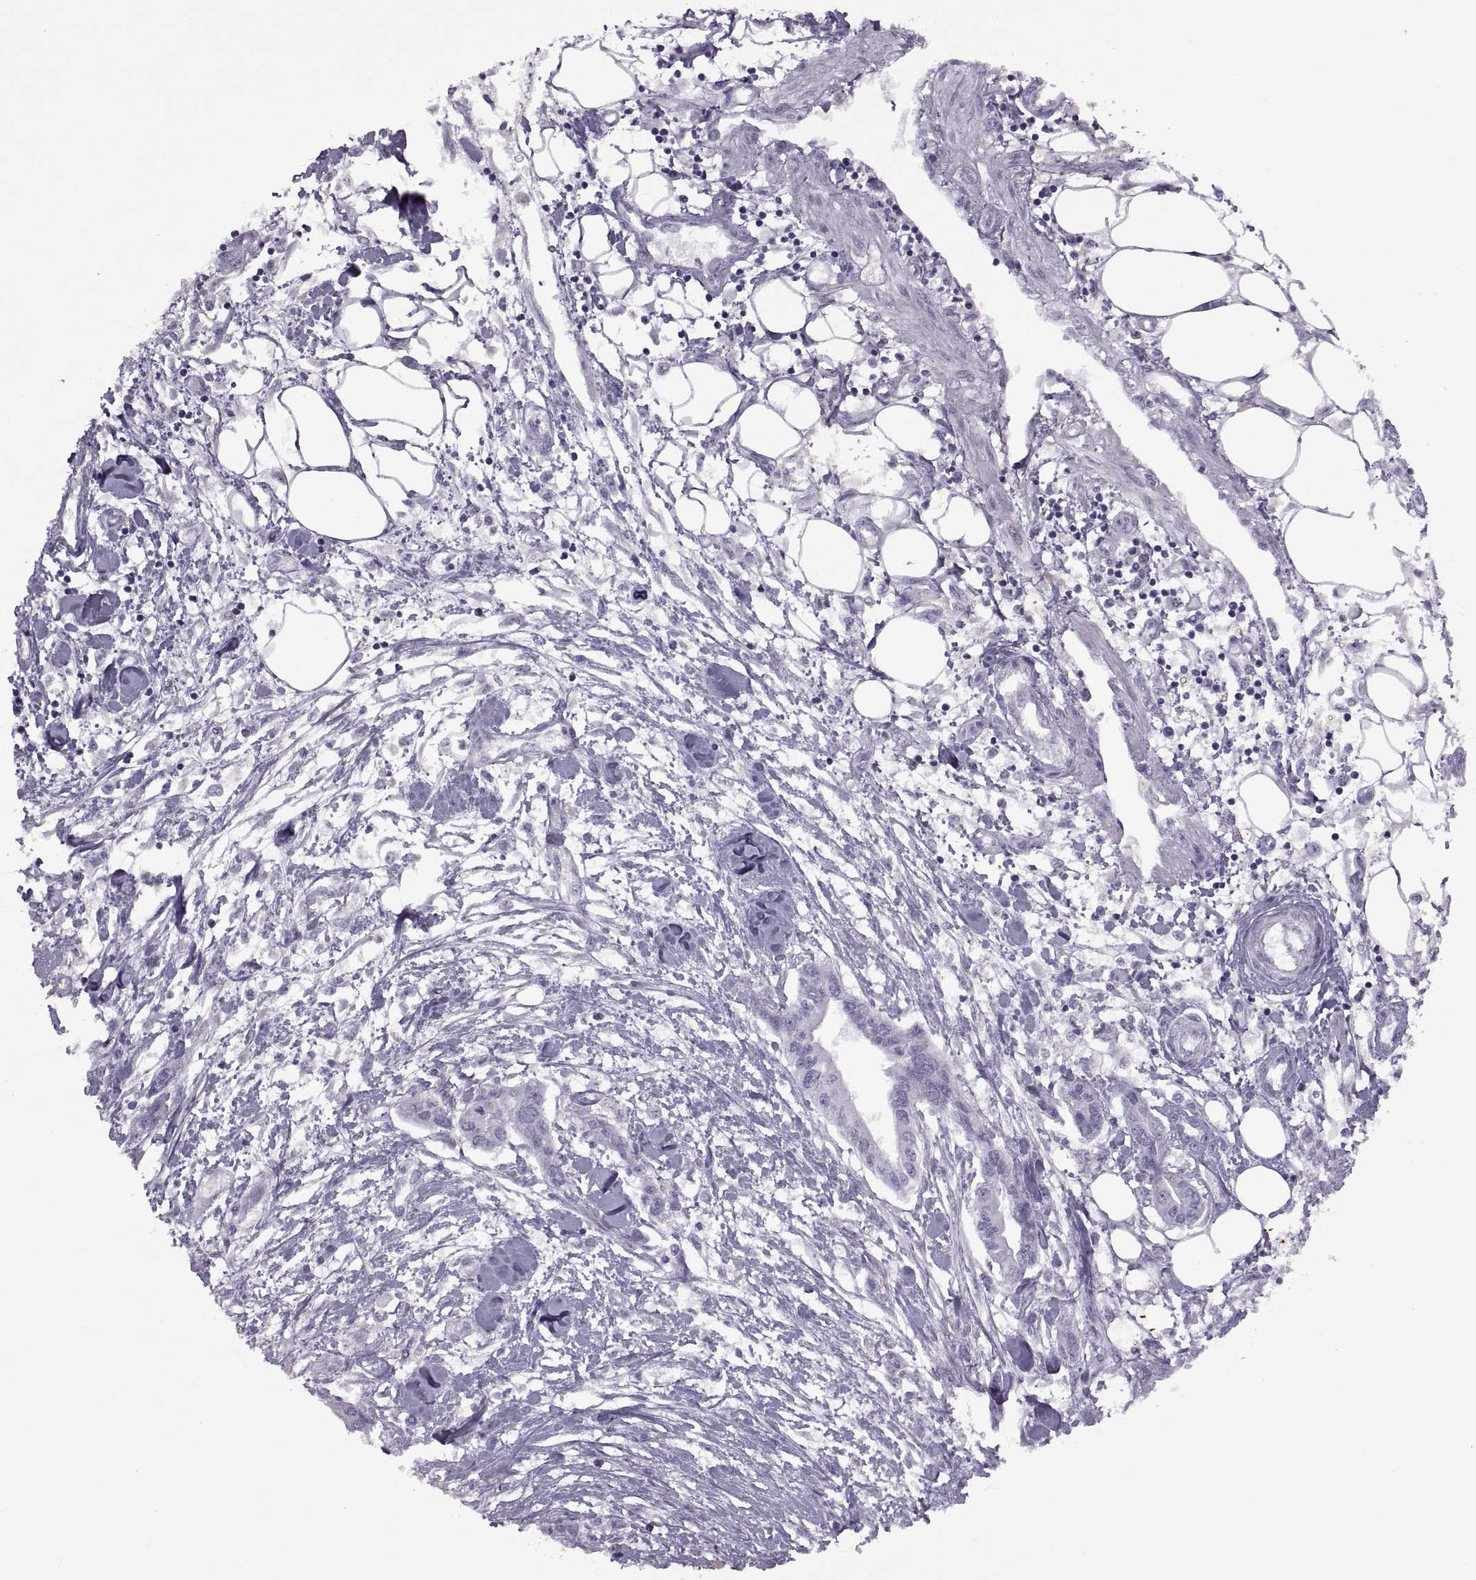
{"staining": {"intensity": "negative", "quantity": "none", "location": "none"}, "tissue": "pancreatic cancer", "cell_type": "Tumor cells", "image_type": "cancer", "snomed": [{"axis": "morphology", "description": "Adenocarcinoma, NOS"}, {"axis": "topography", "description": "Pancreas"}], "caption": "Photomicrograph shows no significant protein positivity in tumor cells of pancreatic cancer (adenocarcinoma).", "gene": "RSPH6A", "patient": {"sex": "male", "age": 60}}